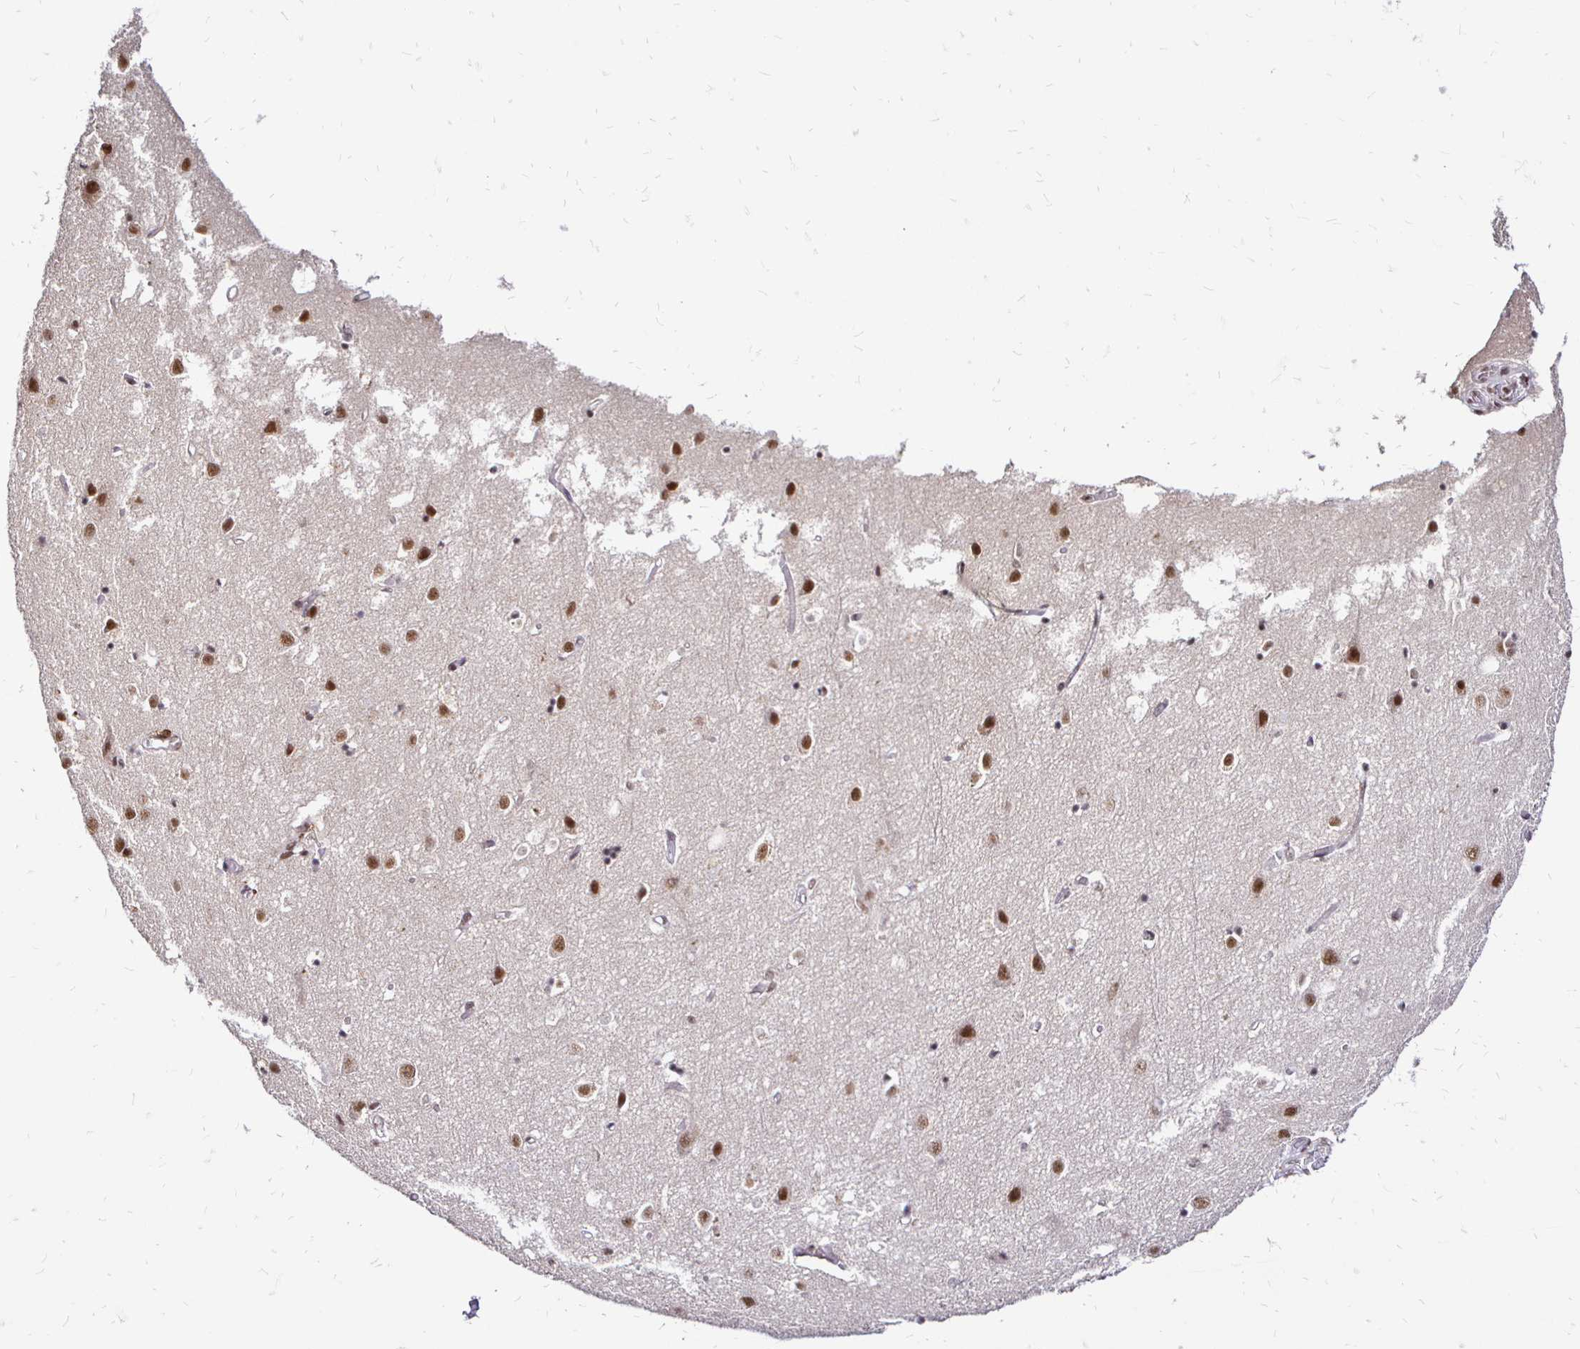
{"staining": {"intensity": "weak", "quantity": ">75%", "location": "nuclear"}, "tissue": "cerebral cortex", "cell_type": "Endothelial cells", "image_type": "normal", "snomed": [{"axis": "morphology", "description": "Normal tissue, NOS"}, {"axis": "topography", "description": "Cerebral cortex"}], "caption": "High-magnification brightfield microscopy of benign cerebral cortex stained with DAB (brown) and counterstained with hematoxylin (blue). endothelial cells exhibit weak nuclear positivity is appreciated in about>75% of cells. The protein is shown in brown color, while the nuclei are stained blue.", "gene": "SIN3A", "patient": {"sex": "male", "age": 70}}